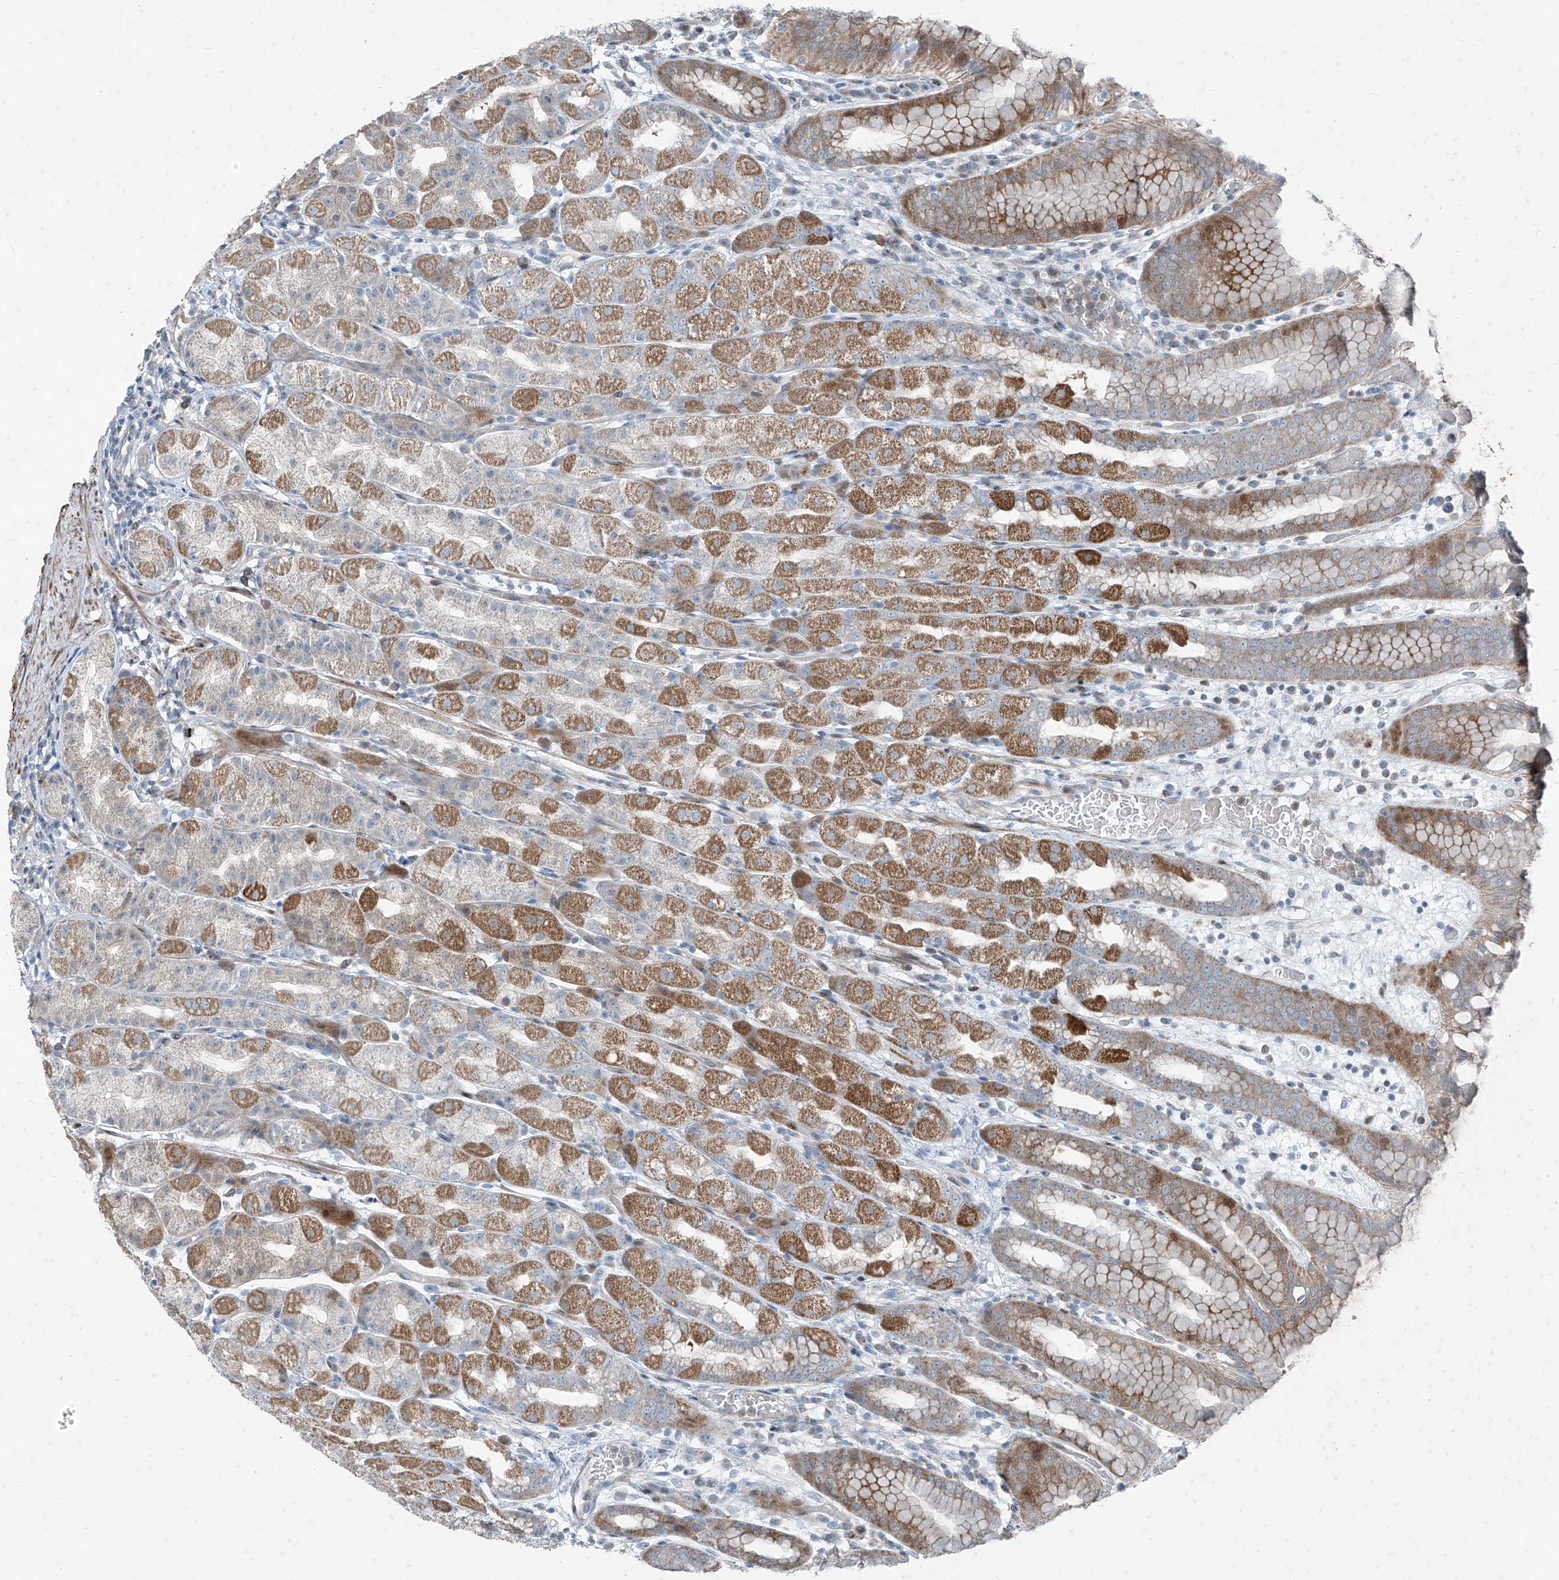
{"staining": {"intensity": "moderate", "quantity": "25%-75%", "location": "cytoplasmic/membranous,nuclear"}, "tissue": "stomach", "cell_type": "Glandular cells", "image_type": "normal", "snomed": [{"axis": "morphology", "description": "Normal tissue, NOS"}, {"axis": "topography", "description": "Stomach, upper"}], "caption": "Approximately 25%-75% of glandular cells in normal human stomach exhibit moderate cytoplasmic/membranous,nuclear protein expression as visualized by brown immunohistochemical staining.", "gene": "PPCS", "patient": {"sex": "male", "age": 68}}